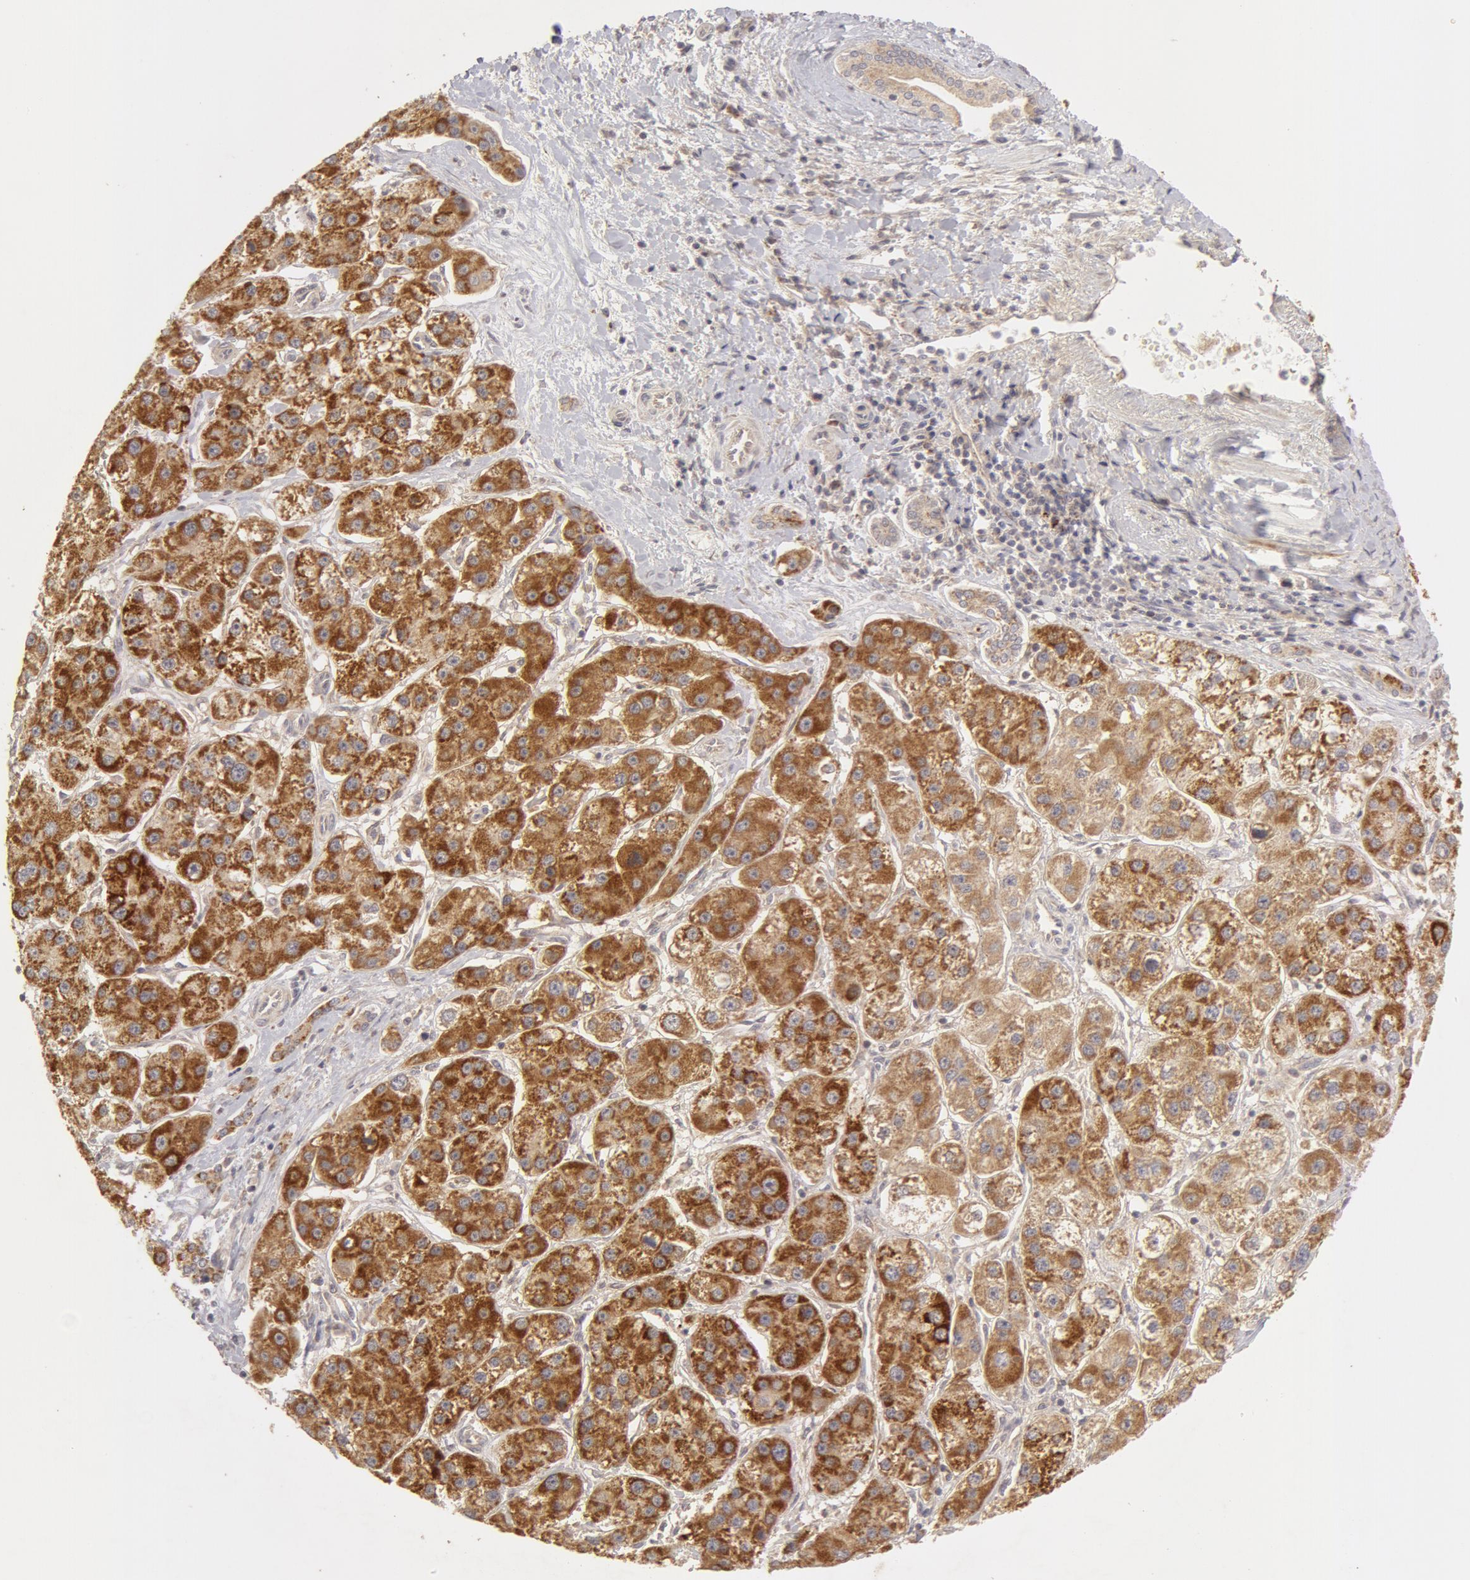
{"staining": {"intensity": "moderate", "quantity": ">75%", "location": "cytoplasmic/membranous"}, "tissue": "liver cancer", "cell_type": "Tumor cells", "image_type": "cancer", "snomed": [{"axis": "morphology", "description": "Carcinoma, Hepatocellular, NOS"}, {"axis": "topography", "description": "Liver"}], "caption": "Human hepatocellular carcinoma (liver) stained with a brown dye exhibits moderate cytoplasmic/membranous positive staining in approximately >75% of tumor cells.", "gene": "ADPRH", "patient": {"sex": "female", "age": 85}}